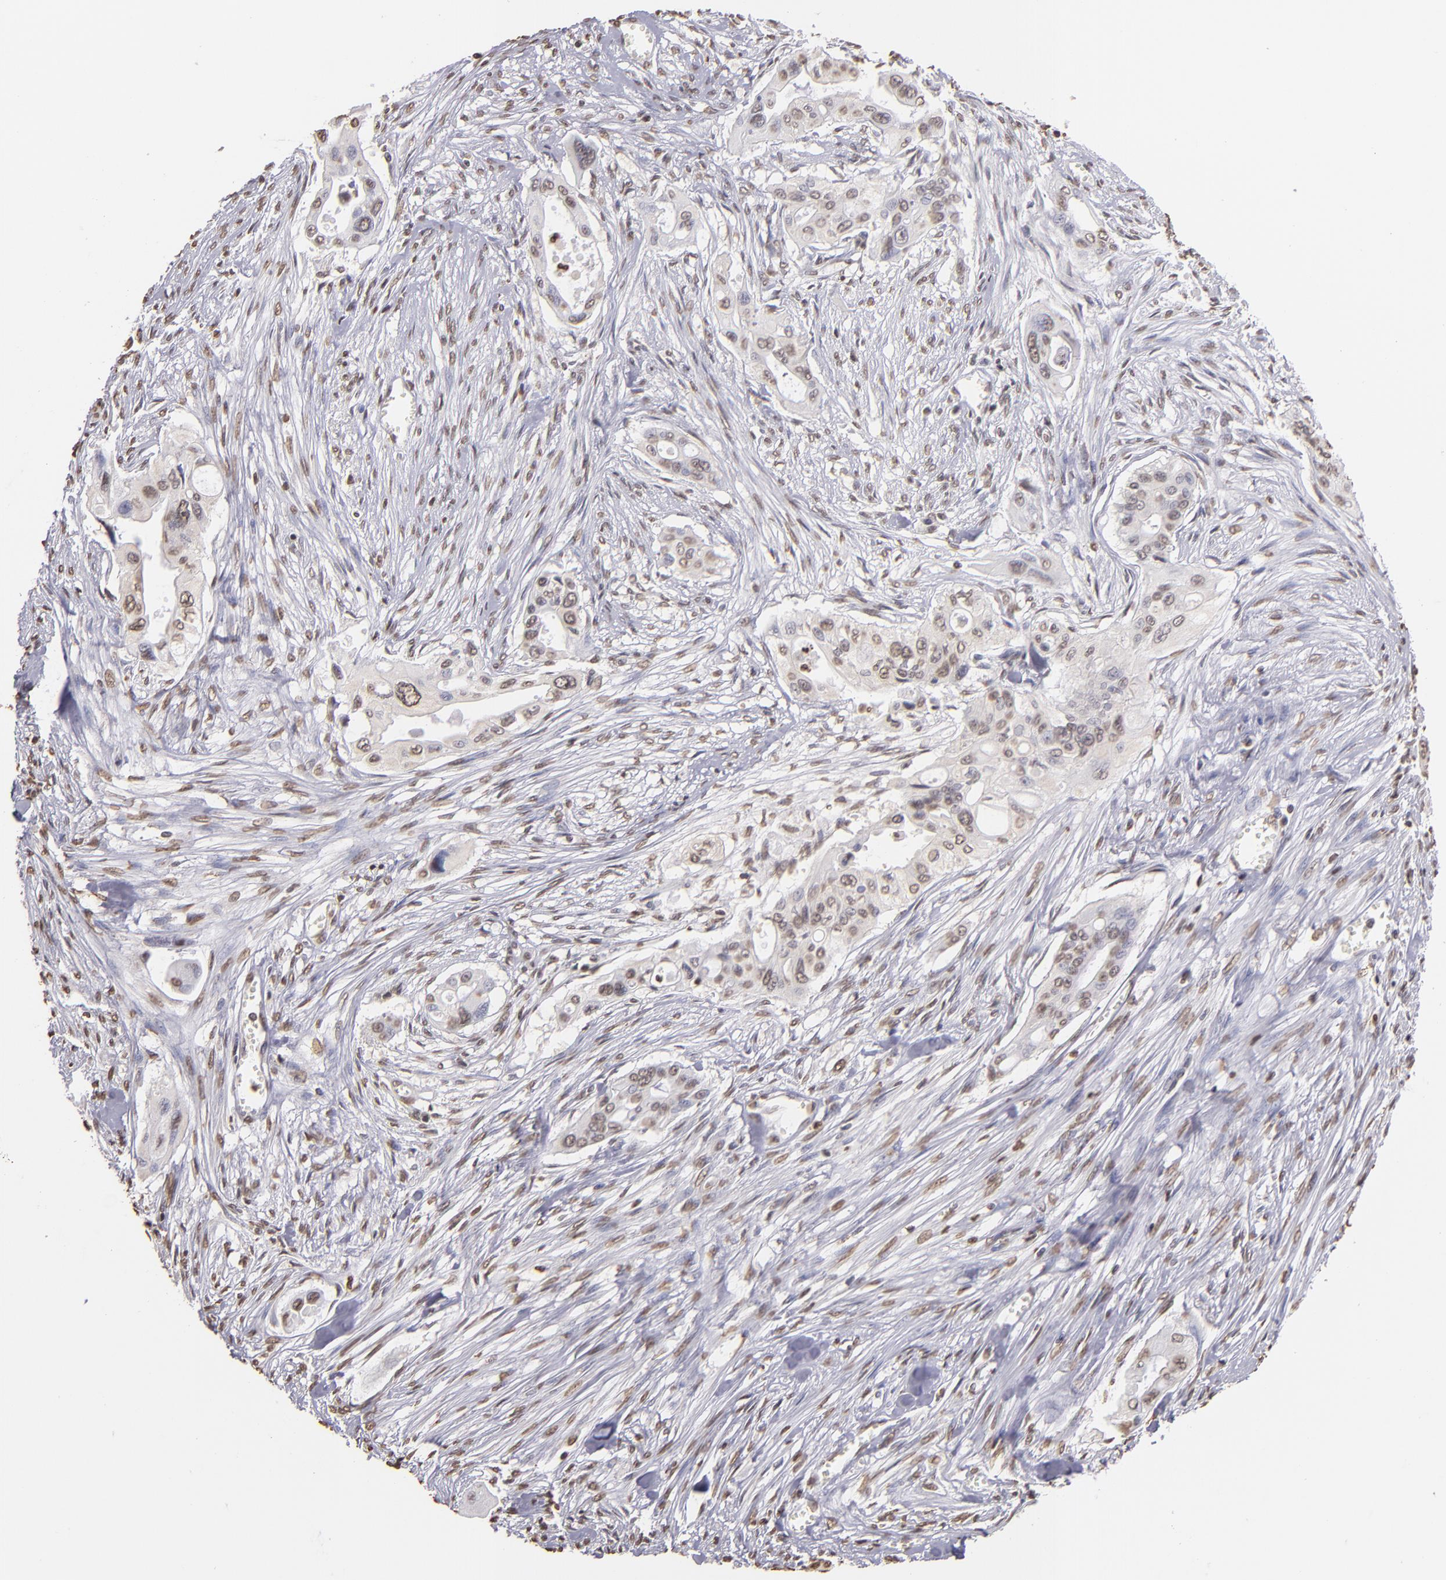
{"staining": {"intensity": "weak", "quantity": "<25%", "location": "nuclear"}, "tissue": "pancreatic cancer", "cell_type": "Tumor cells", "image_type": "cancer", "snomed": [{"axis": "morphology", "description": "Adenocarcinoma, NOS"}, {"axis": "topography", "description": "Pancreas"}], "caption": "High magnification brightfield microscopy of pancreatic cancer stained with DAB (brown) and counterstained with hematoxylin (blue): tumor cells show no significant staining. (Stains: DAB (3,3'-diaminobenzidine) IHC with hematoxylin counter stain, Microscopy: brightfield microscopy at high magnification).", "gene": "LBX1", "patient": {"sex": "male", "age": 77}}